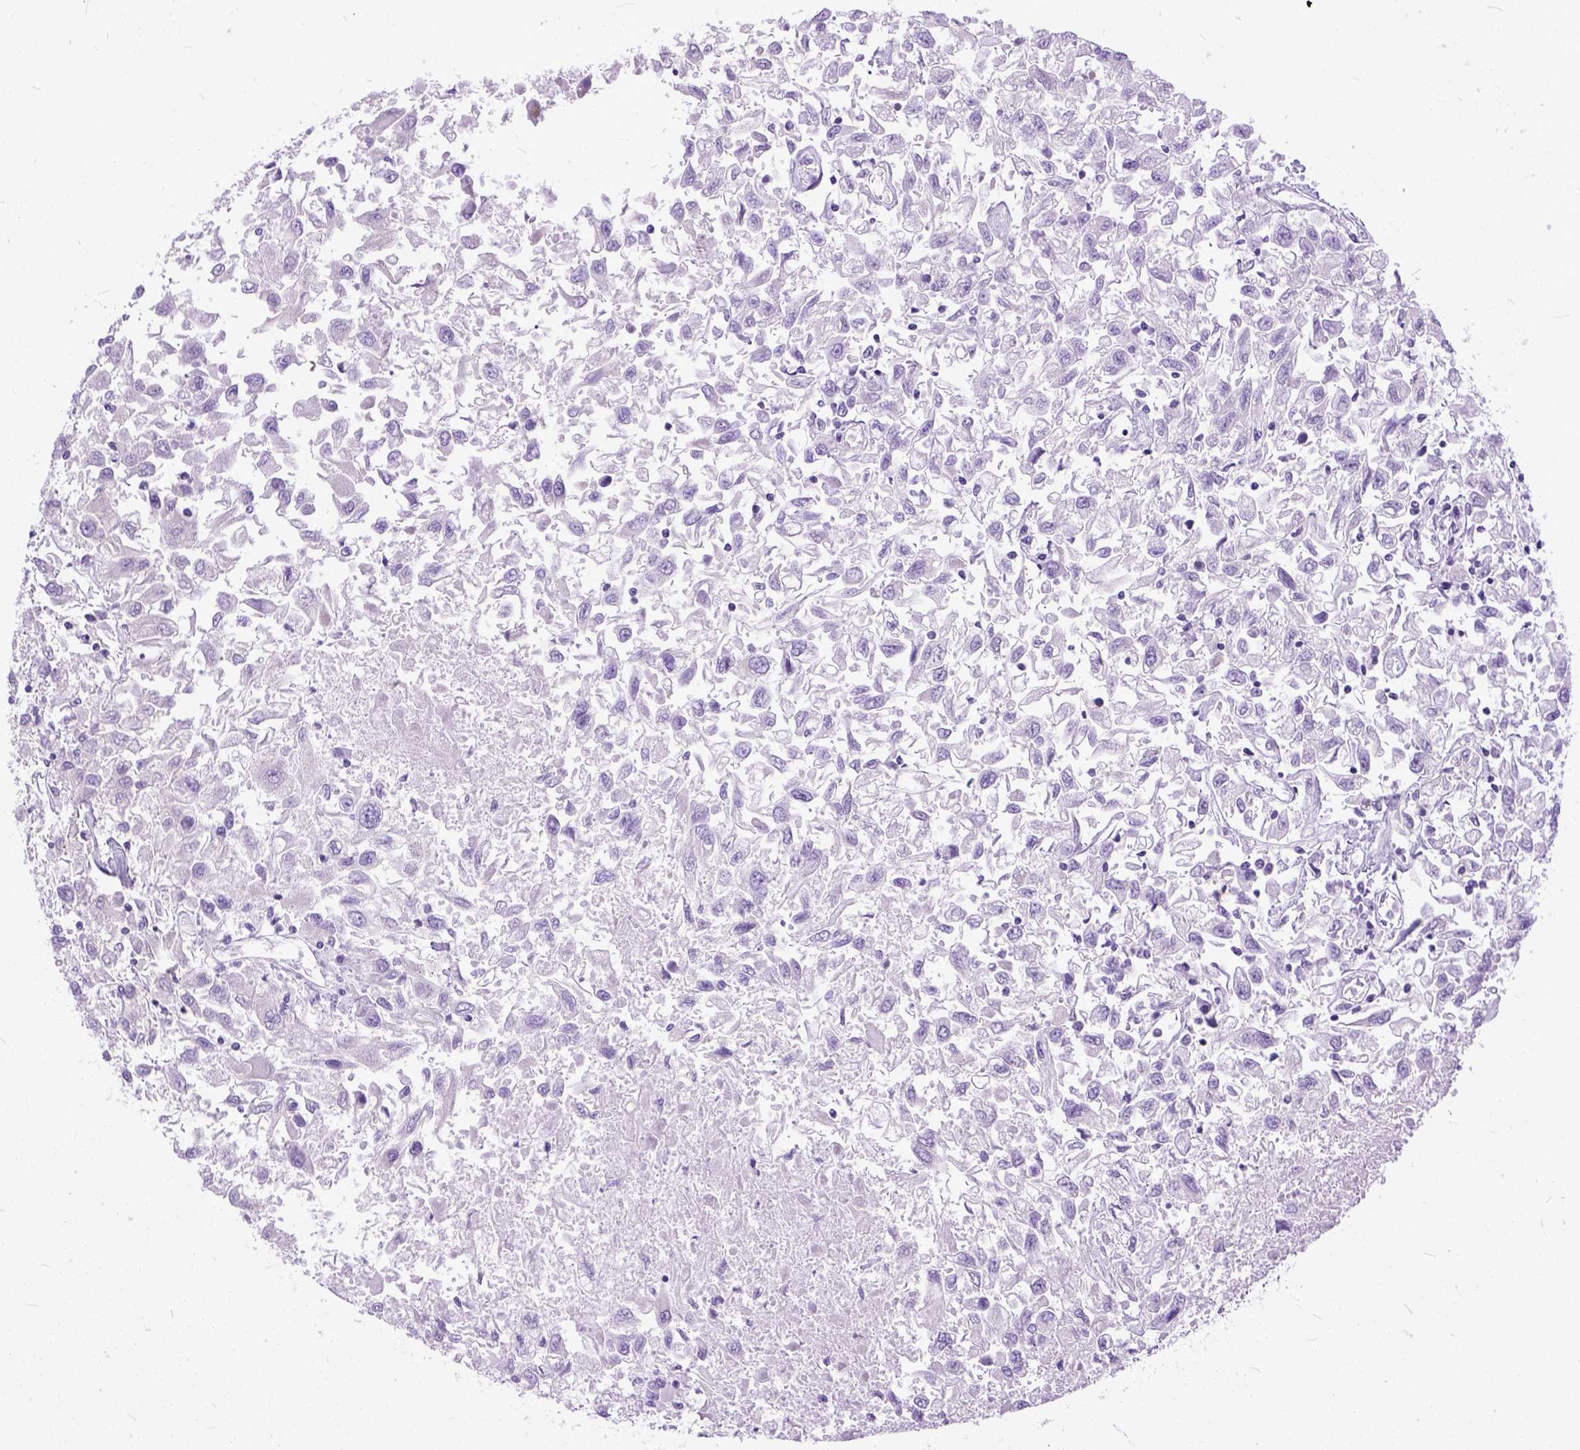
{"staining": {"intensity": "negative", "quantity": "none", "location": "none"}, "tissue": "renal cancer", "cell_type": "Tumor cells", "image_type": "cancer", "snomed": [{"axis": "morphology", "description": "Adenocarcinoma, NOS"}, {"axis": "topography", "description": "Kidney"}], "caption": "Immunohistochemistry (IHC) micrograph of renal adenocarcinoma stained for a protein (brown), which demonstrates no staining in tumor cells. (DAB IHC with hematoxylin counter stain).", "gene": "PPL", "patient": {"sex": "female", "age": 76}}